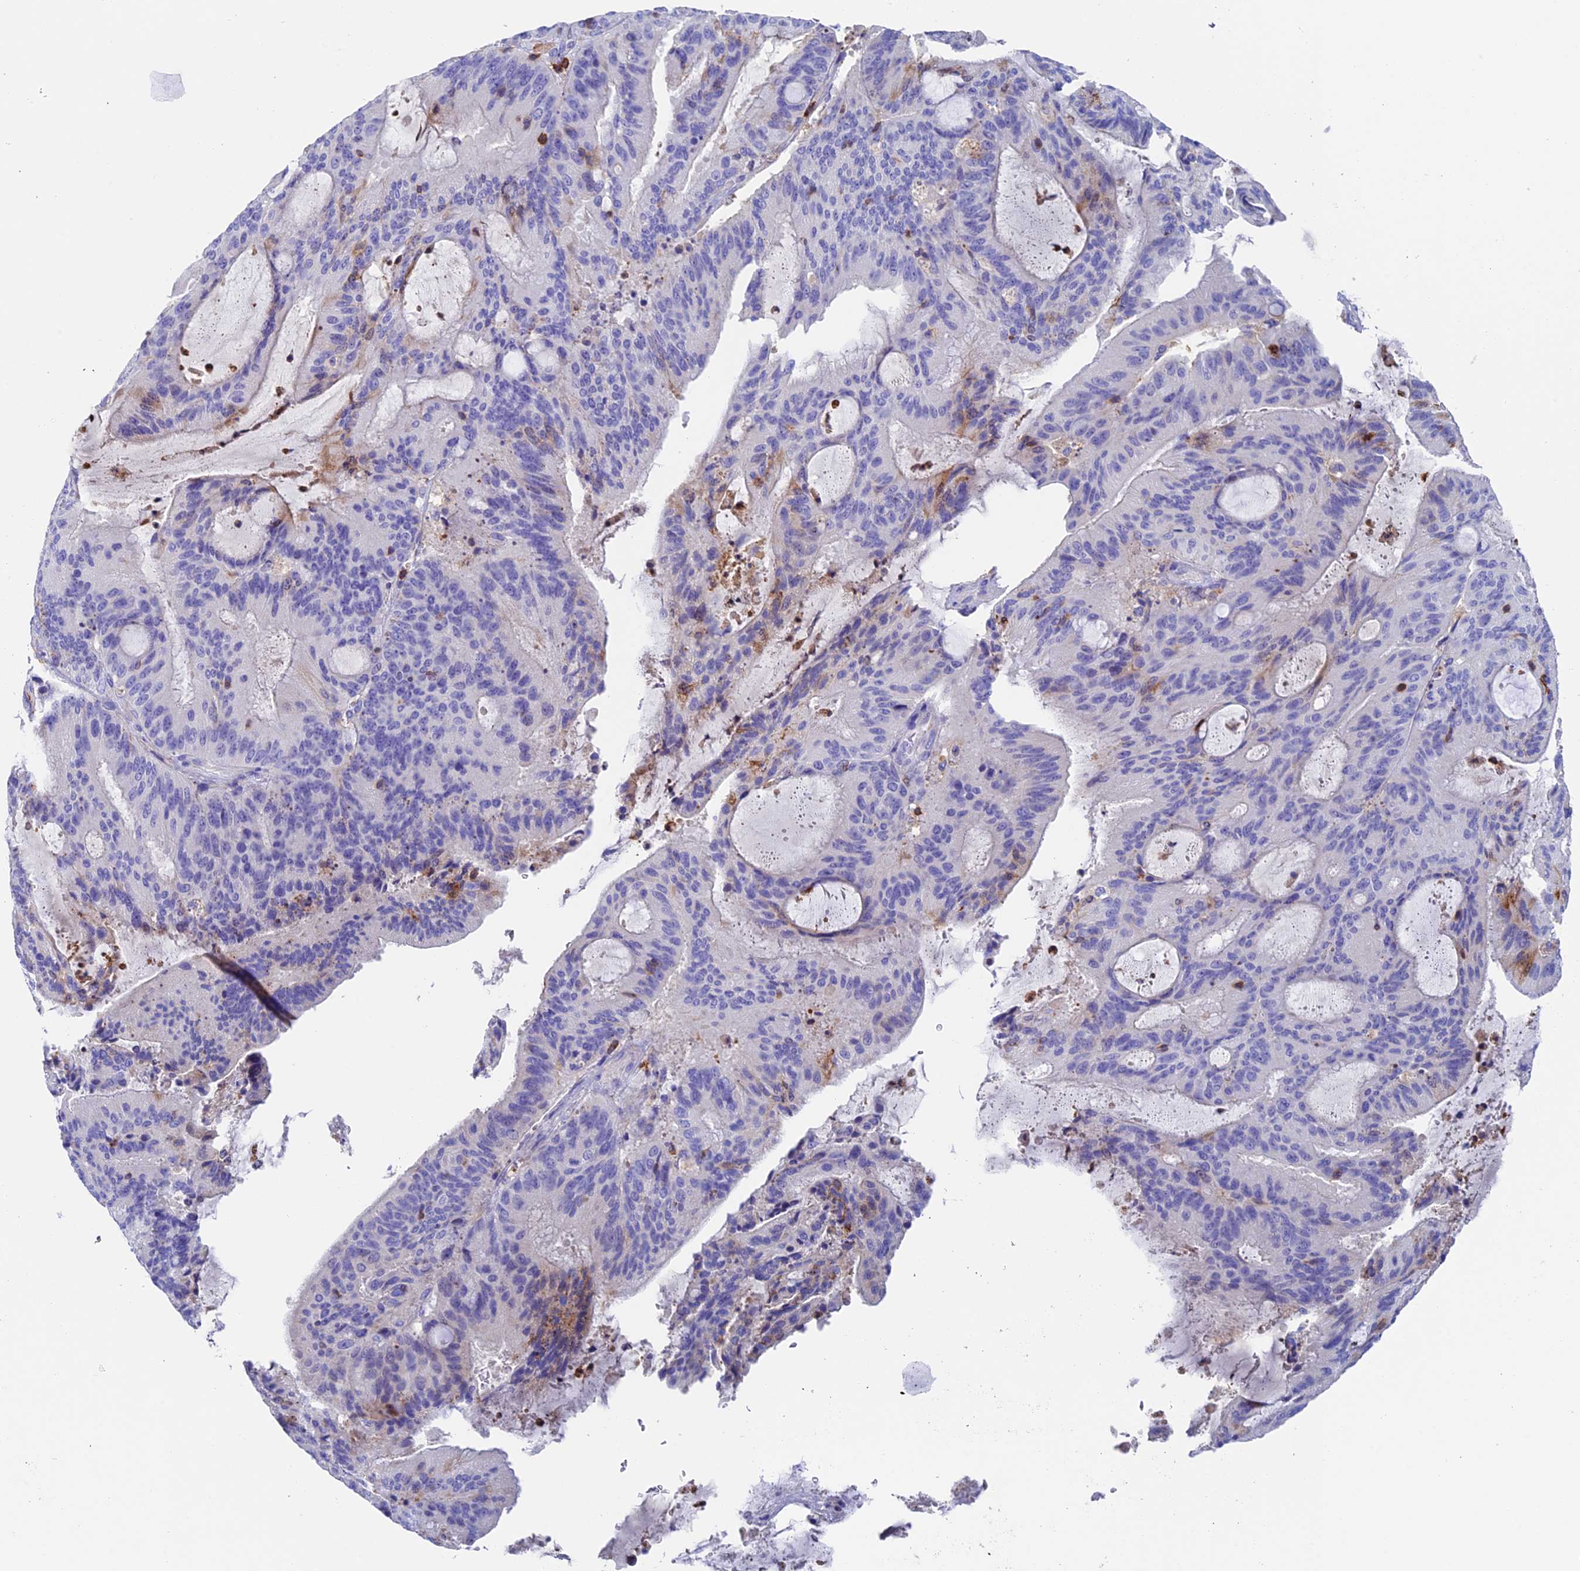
{"staining": {"intensity": "negative", "quantity": "none", "location": "none"}, "tissue": "liver cancer", "cell_type": "Tumor cells", "image_type": "cancer", "snomed": [{"axis": "morphology", "description": "Normal tissue, NOS"}, {"axis": "morphology", "description": "Cholangiocarcinoma"}, {"axis": "topography", "description": "Liver"}, {"axis": "topography", "description": "Peripheral nerve tissue"}], "caption": "The immunohistochemistry histopathology image has no significant expression in tumor cells of liver cholangiocarcinoma tissue. The staining is performed using DAB brown chromogen with nuclei counter-stained in using hematoxylin.", "gene": "ADAT1", "patient": {"sex": "female", "age": 73}}